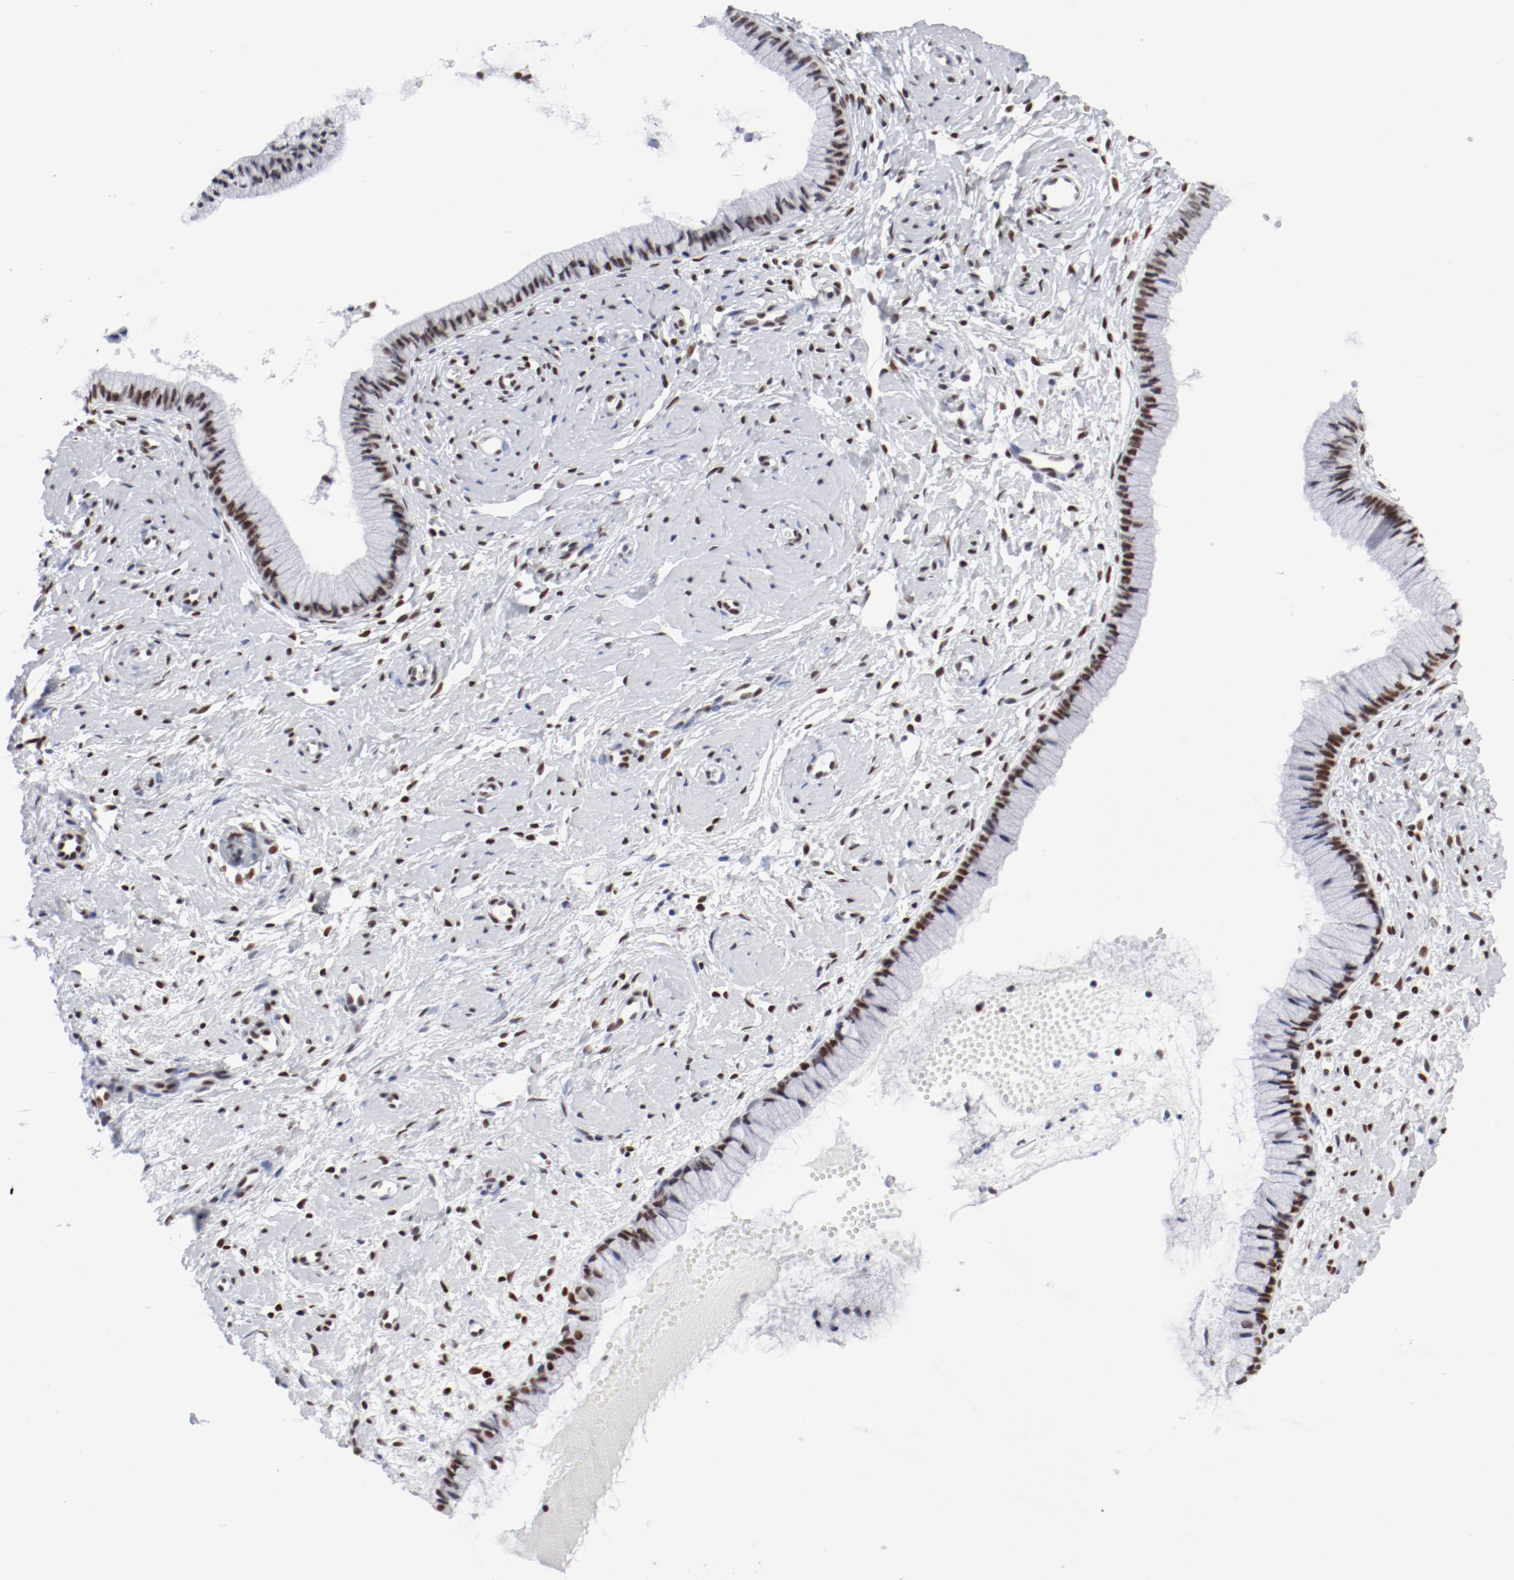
{"staining": {"intensity": "moderate", "quantity": ">75%", "location": "nuclear"}, "tissue": "cervix", "cell_type": "Glandular cells", "image_type": "normal", "snomed": [{"axis": "morphology", "description": "Normal tissue, NOS"}, {"axis": "topography", "description": "Cervix"}], "caption": "Cervix stained with a brown dye displays moderate nuclear positive positivity in about >75% of glandular cells.", "gene": "ATF2", "patient": {"sex": "female", "age": 46}}